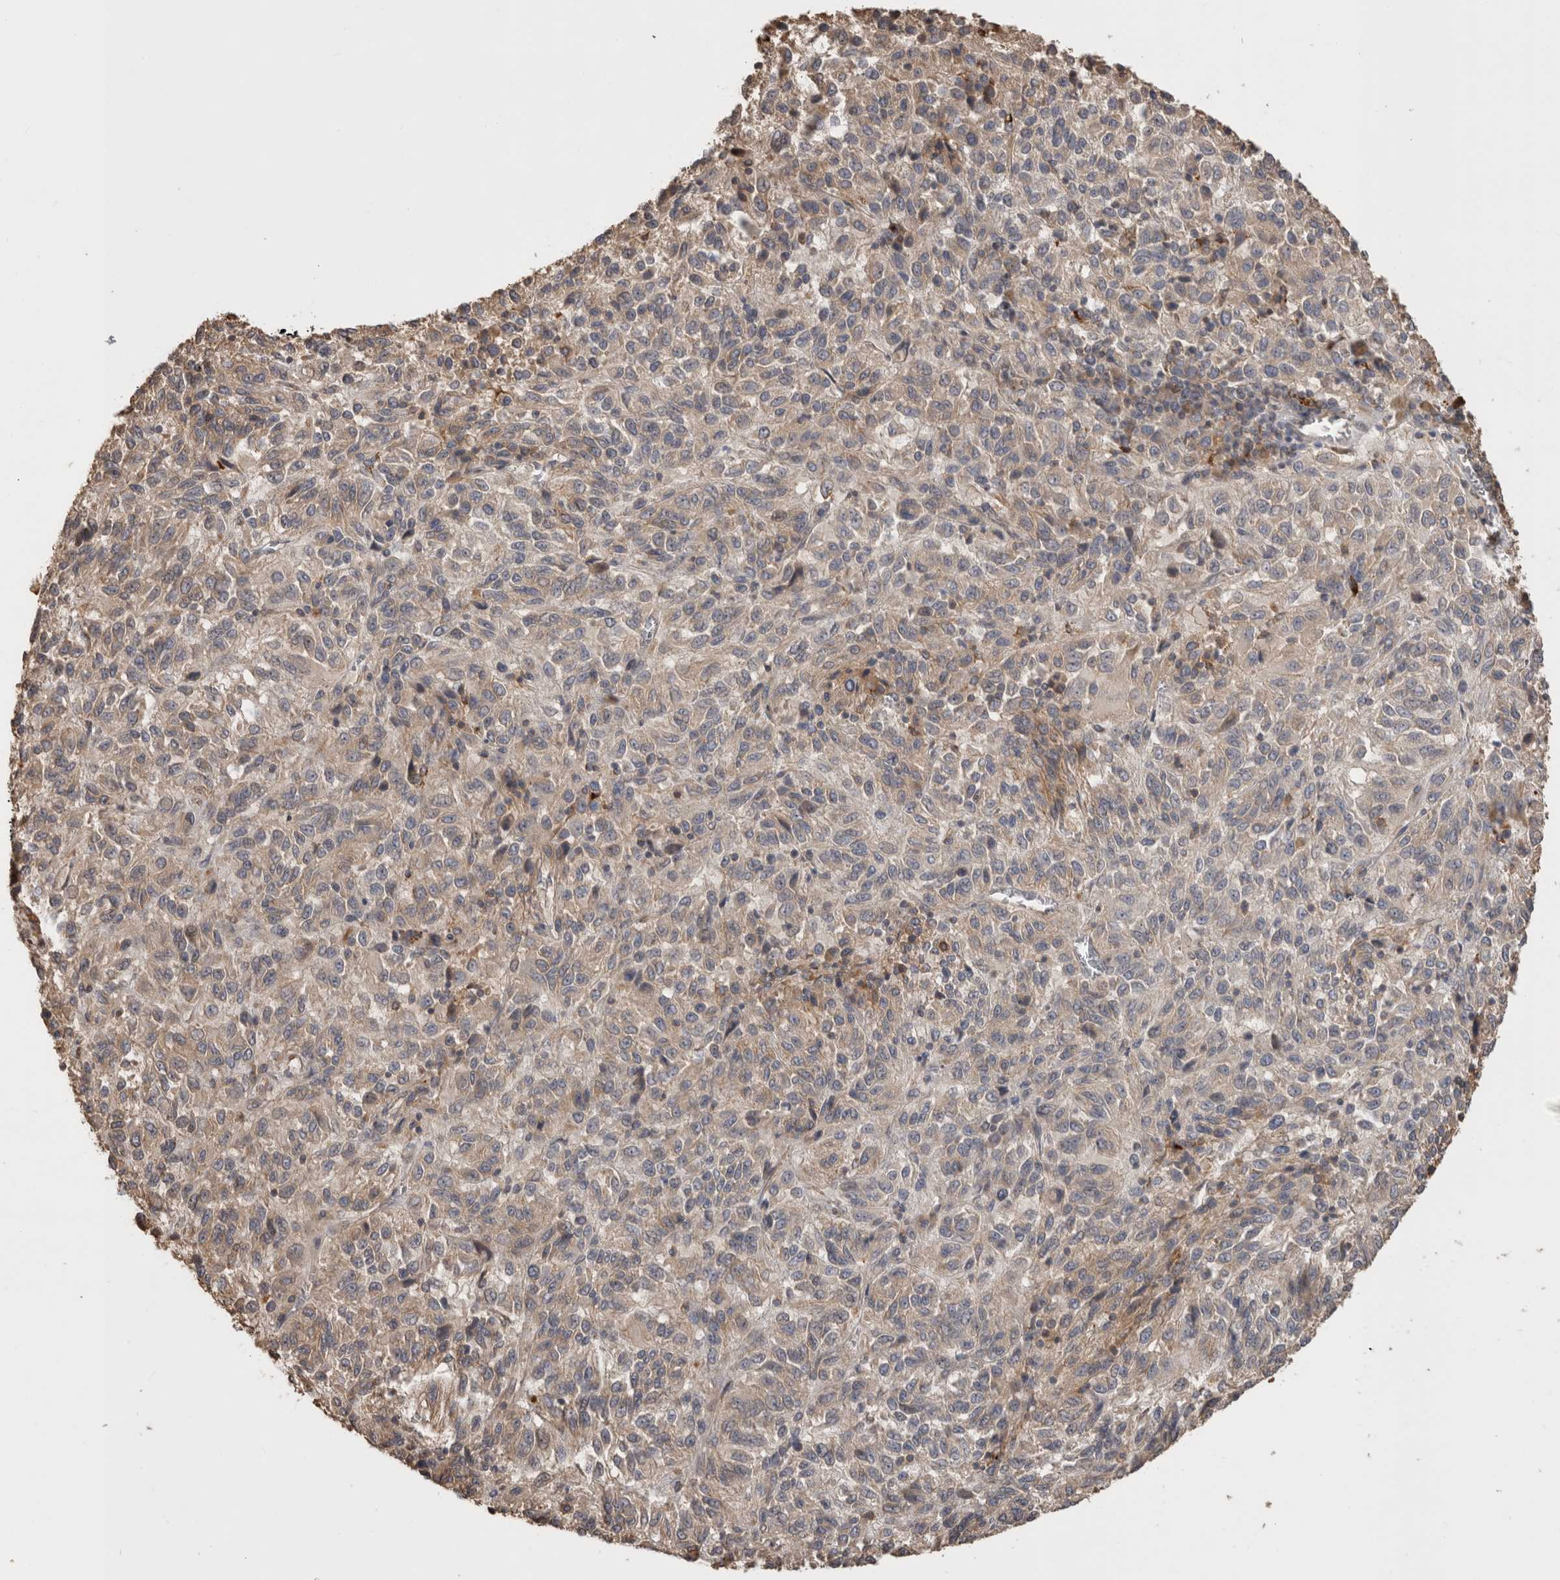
{"staining": {"intensity": "weak", "quantity": "<25%", "location": "cytoplasmic/membranous"}, "tissue": "melanoma", "cell_type": "Tumor cells", "image_type": "cancer", "snomed": [{"axis": "morphology", "description": "Malignant melanoma, Metastatic site"}, {"axis": "topography", "description": "Lung"}], "caption": "Image shows no protein positivity in tumor cells of malignant melanoma (metastatic site) tissue.", "gene": "CLIP1", "patient": {"sex": "male", "age": 64}}